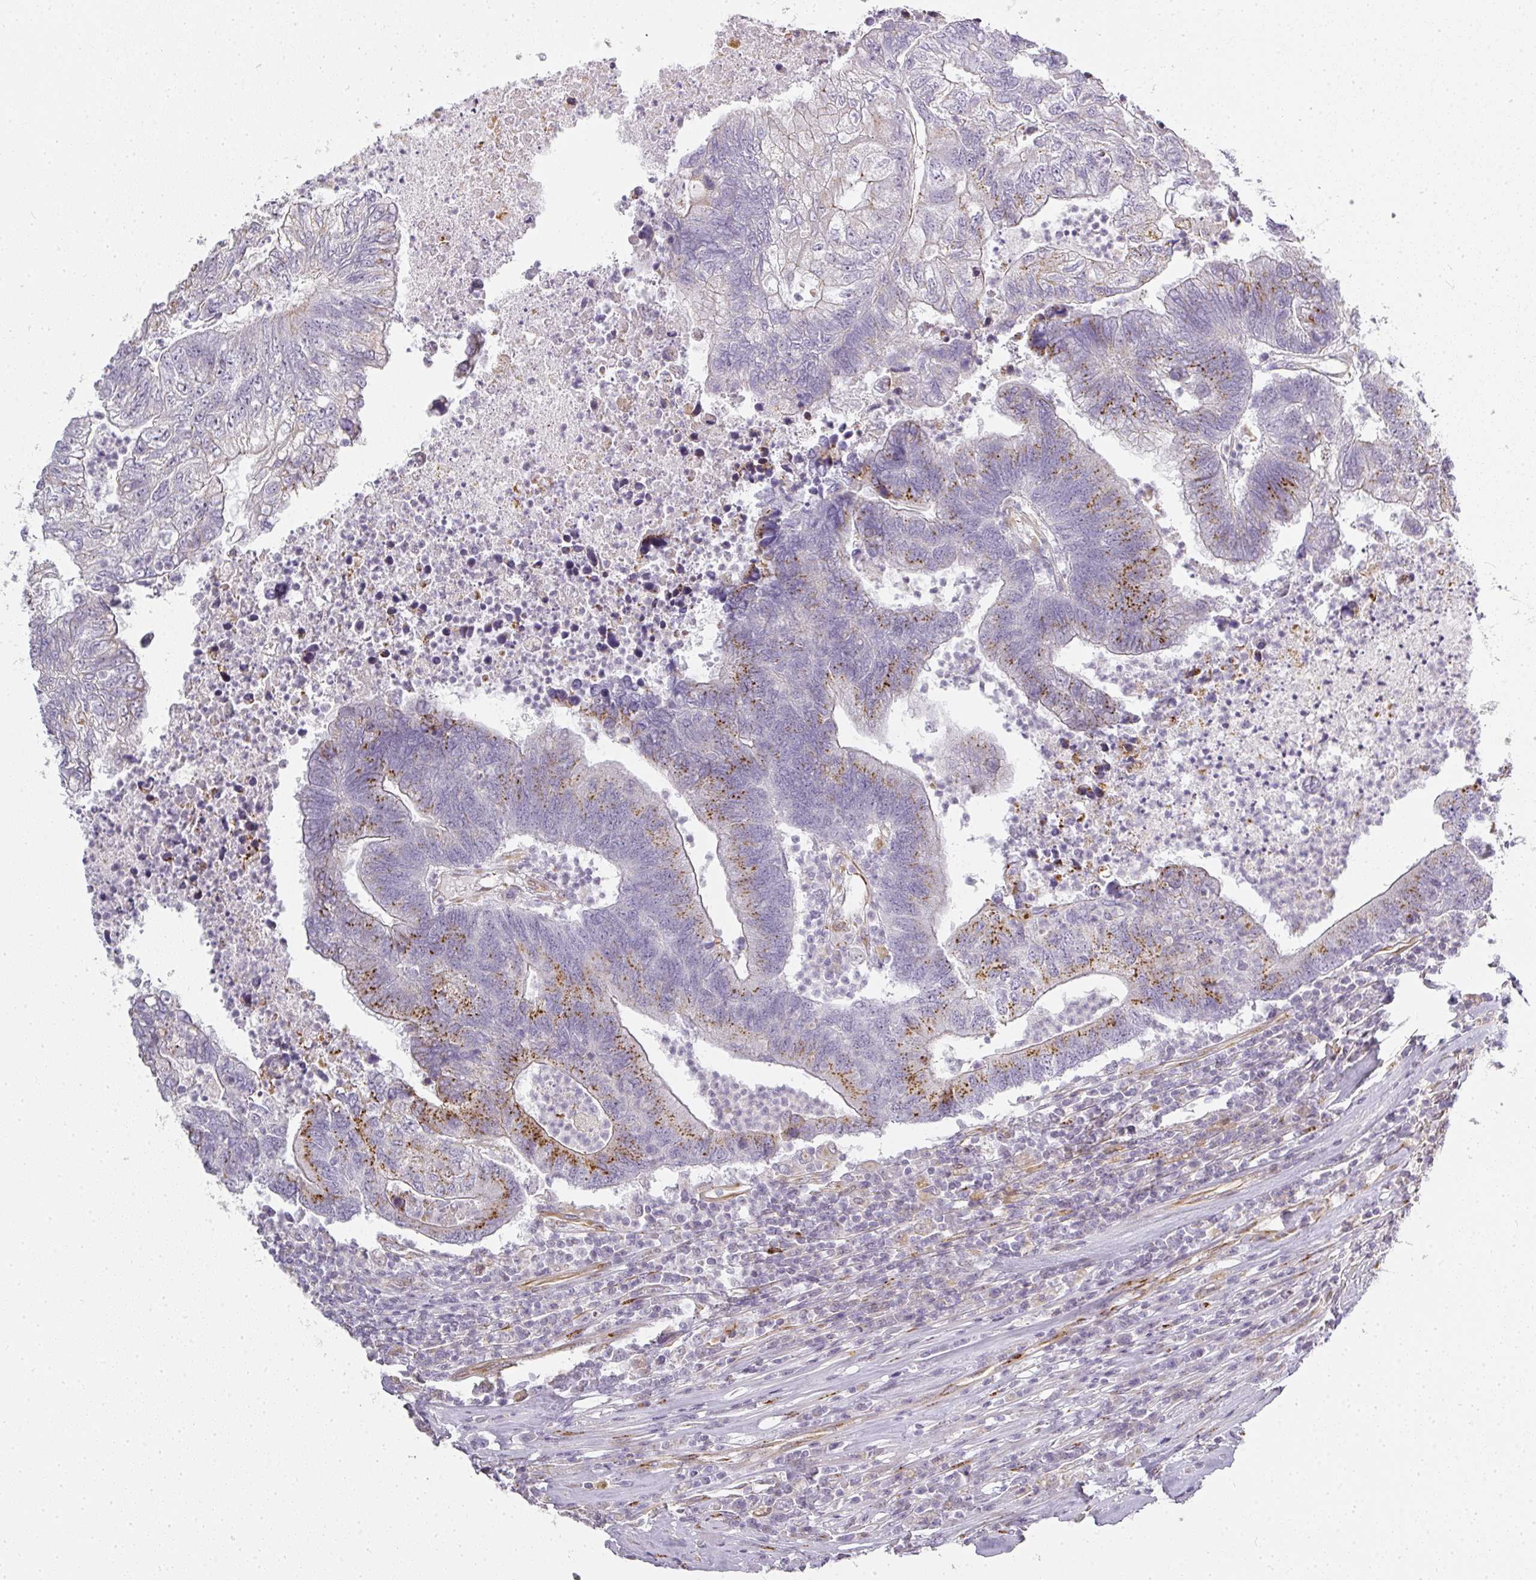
{"staining": {"intensity": "moderate", "quantity": "<25%", "location": "cytoplasmic/membranous"}, "tissue": "colorectal cancer", "cell_type": "Tumor cells", "image_type": "cancer", "snomed": [{"axis": "morphology", "description": "Adenocarcinoma, NOS"}, {"axis": "topography", "description": "Colon"}], "caption": "Immunohistochemical staining of colorectal adenocarcinoma exhibits low levels of moderate cytoplasmic/membranous expression in about <25% of tumor cells. (brown staining indicates protein expression, while blue staining denotes nuclei).", "gene": "ATP8B2", "patient": {"sex": "female", "age": 48}}